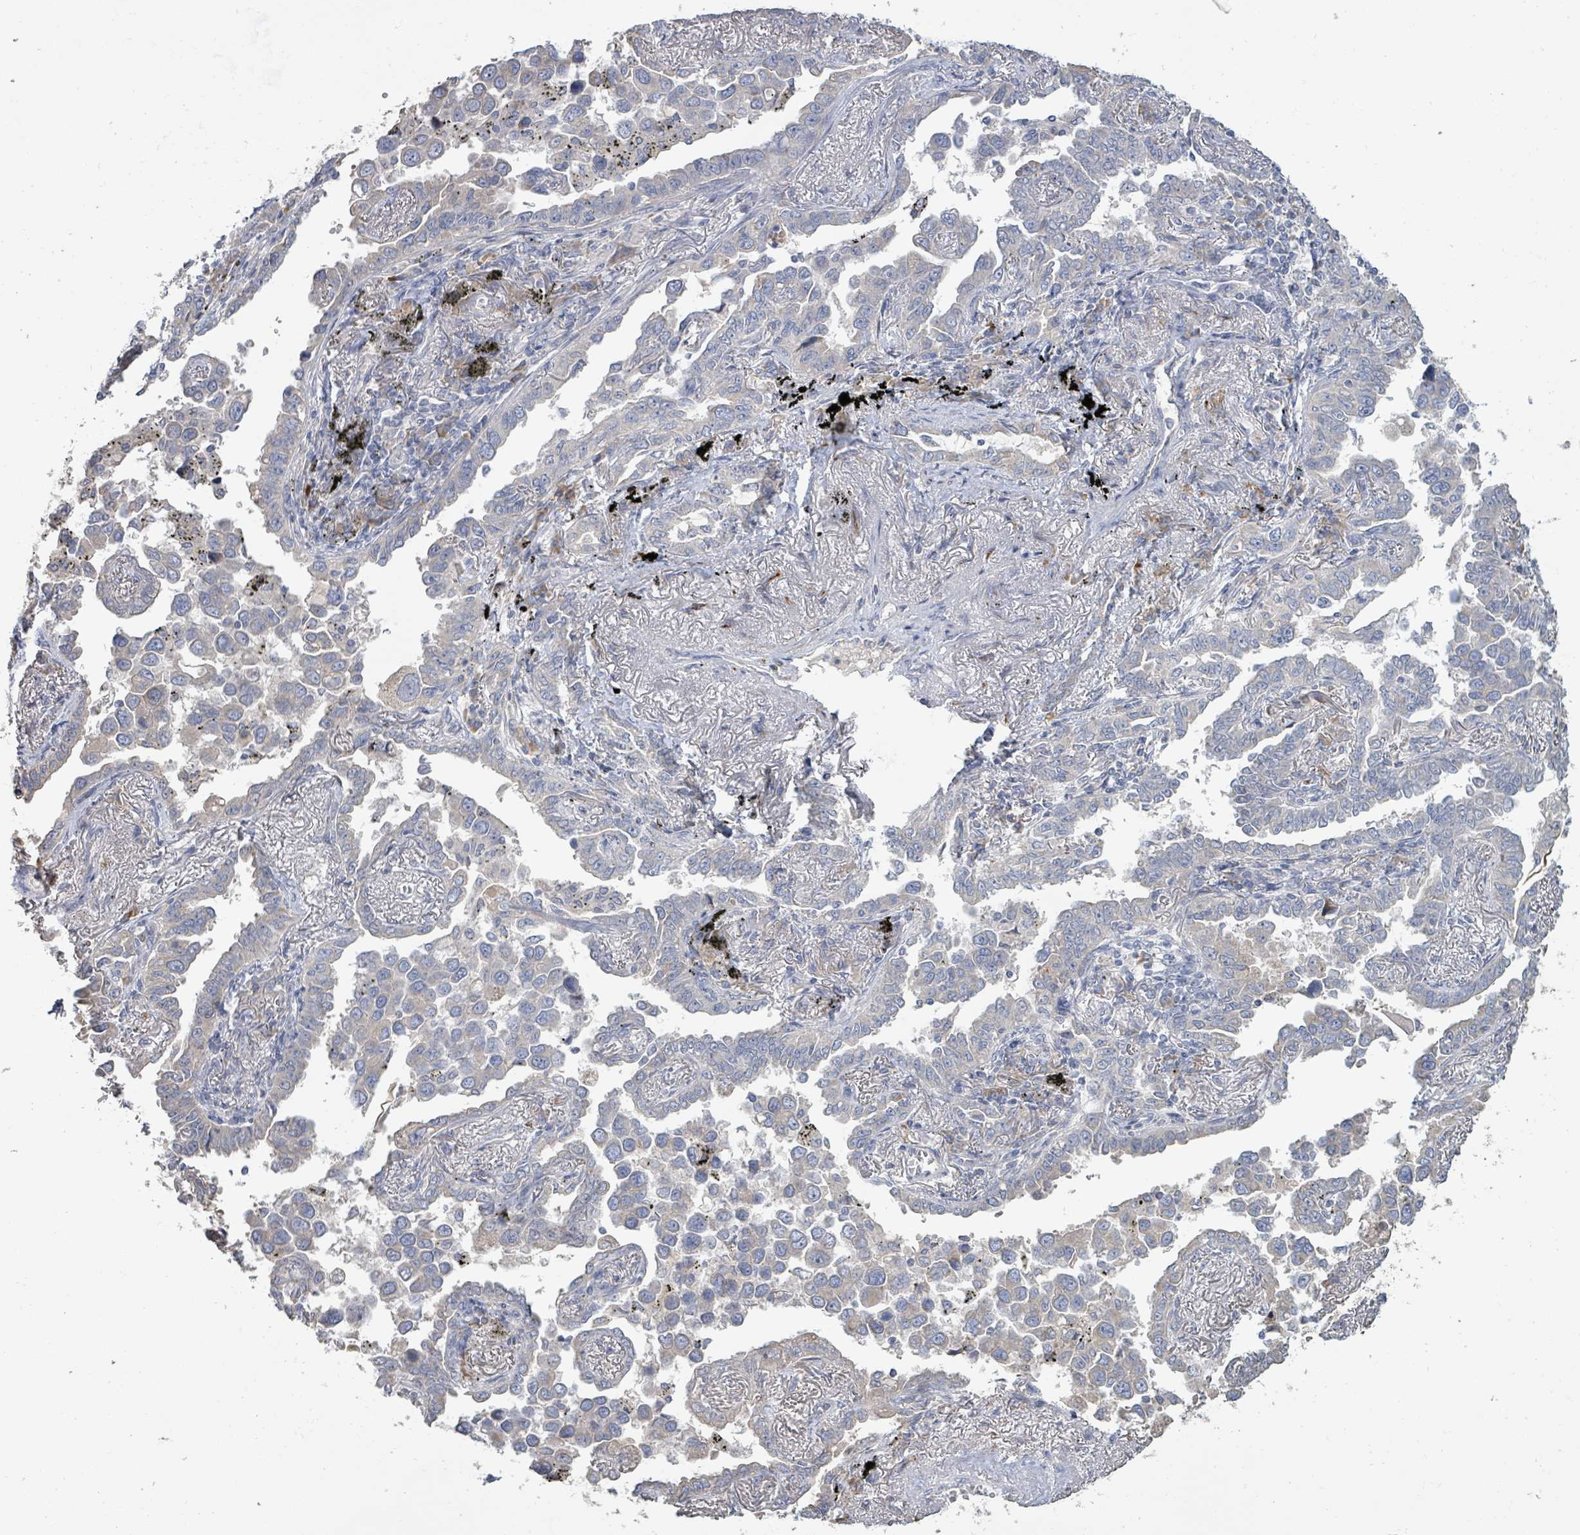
{"staining": {"intensity": "negative", "quantity": "none", "location": "none"}, "tissue": "lung cancer", "cell_type": "Tumor cells", "image_type": "cancer", "snomed": [{"axis": "morphology", "description": "Adenocarcinoma, NOS"}, {"axis": "topography", "description": "Lung"}], "caption": "Lung cancer stained for a protein using immunohistochemistry (IHC) reveals no staining tumor cells.", "gene": "KCNS2", "patient": {"sex": "male", "age": 67}}